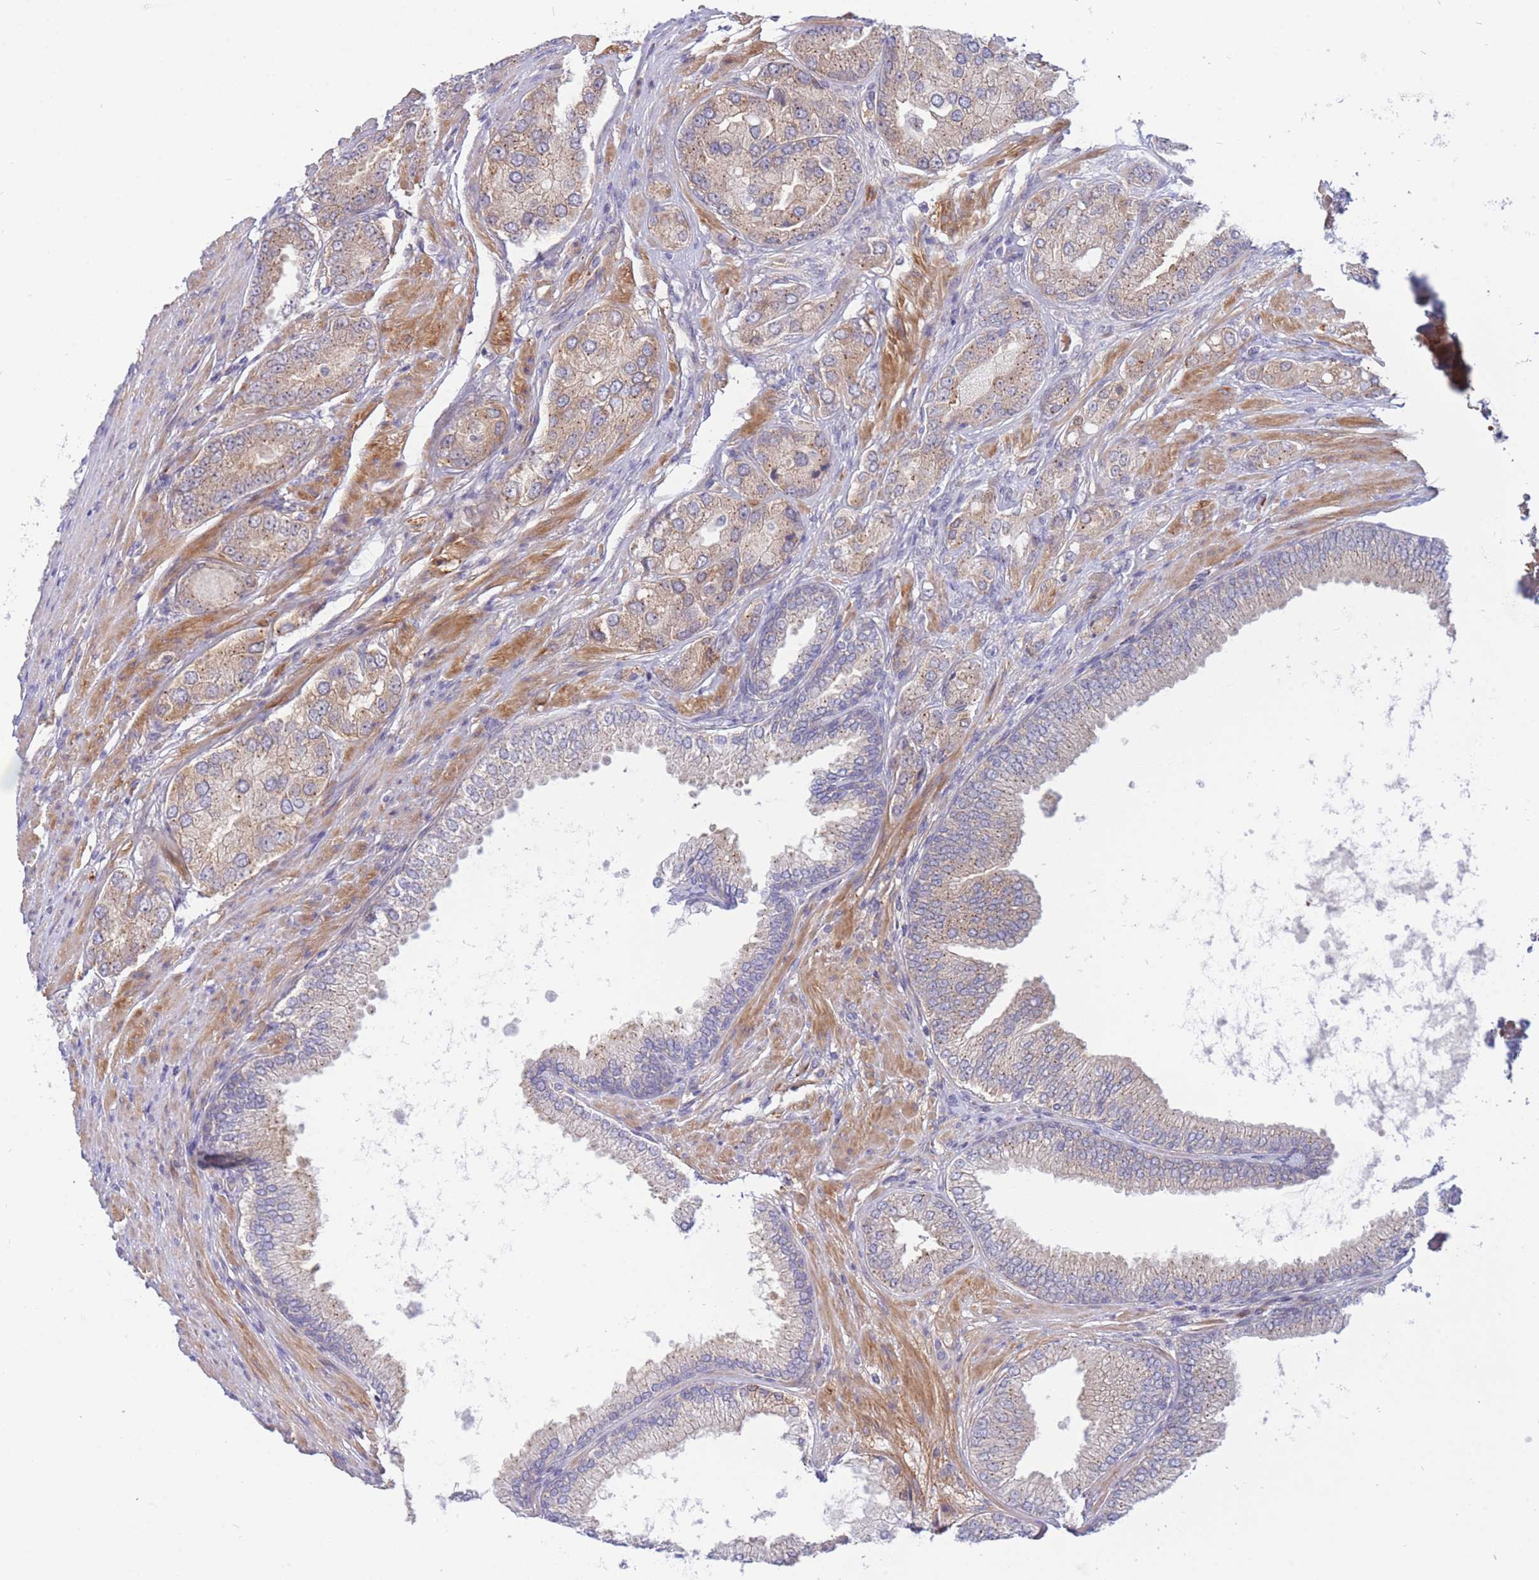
{"staining": {"intensity": "weak", "quantity": ">75%", "location": "cytoplasmic/membranous"}, "tissue": "prostate cancer", "cell_type": "Tumor cells", "image_type": "cancer", "snomed": [{"axis": "morphology", "description": "Adenocarcinoma, High grade"}, {"axis": "topography", "description": "Prostate"}], "caption": "Immunohistochemical staining of prostate cancer (high-grade adenocarcinoma) exhibits low levels of weak cytoplasmic/membranous staining in approximately >75% of tumor cells.", "gene": "APOL4", "patient": {"sex": "male", "age": 71}}